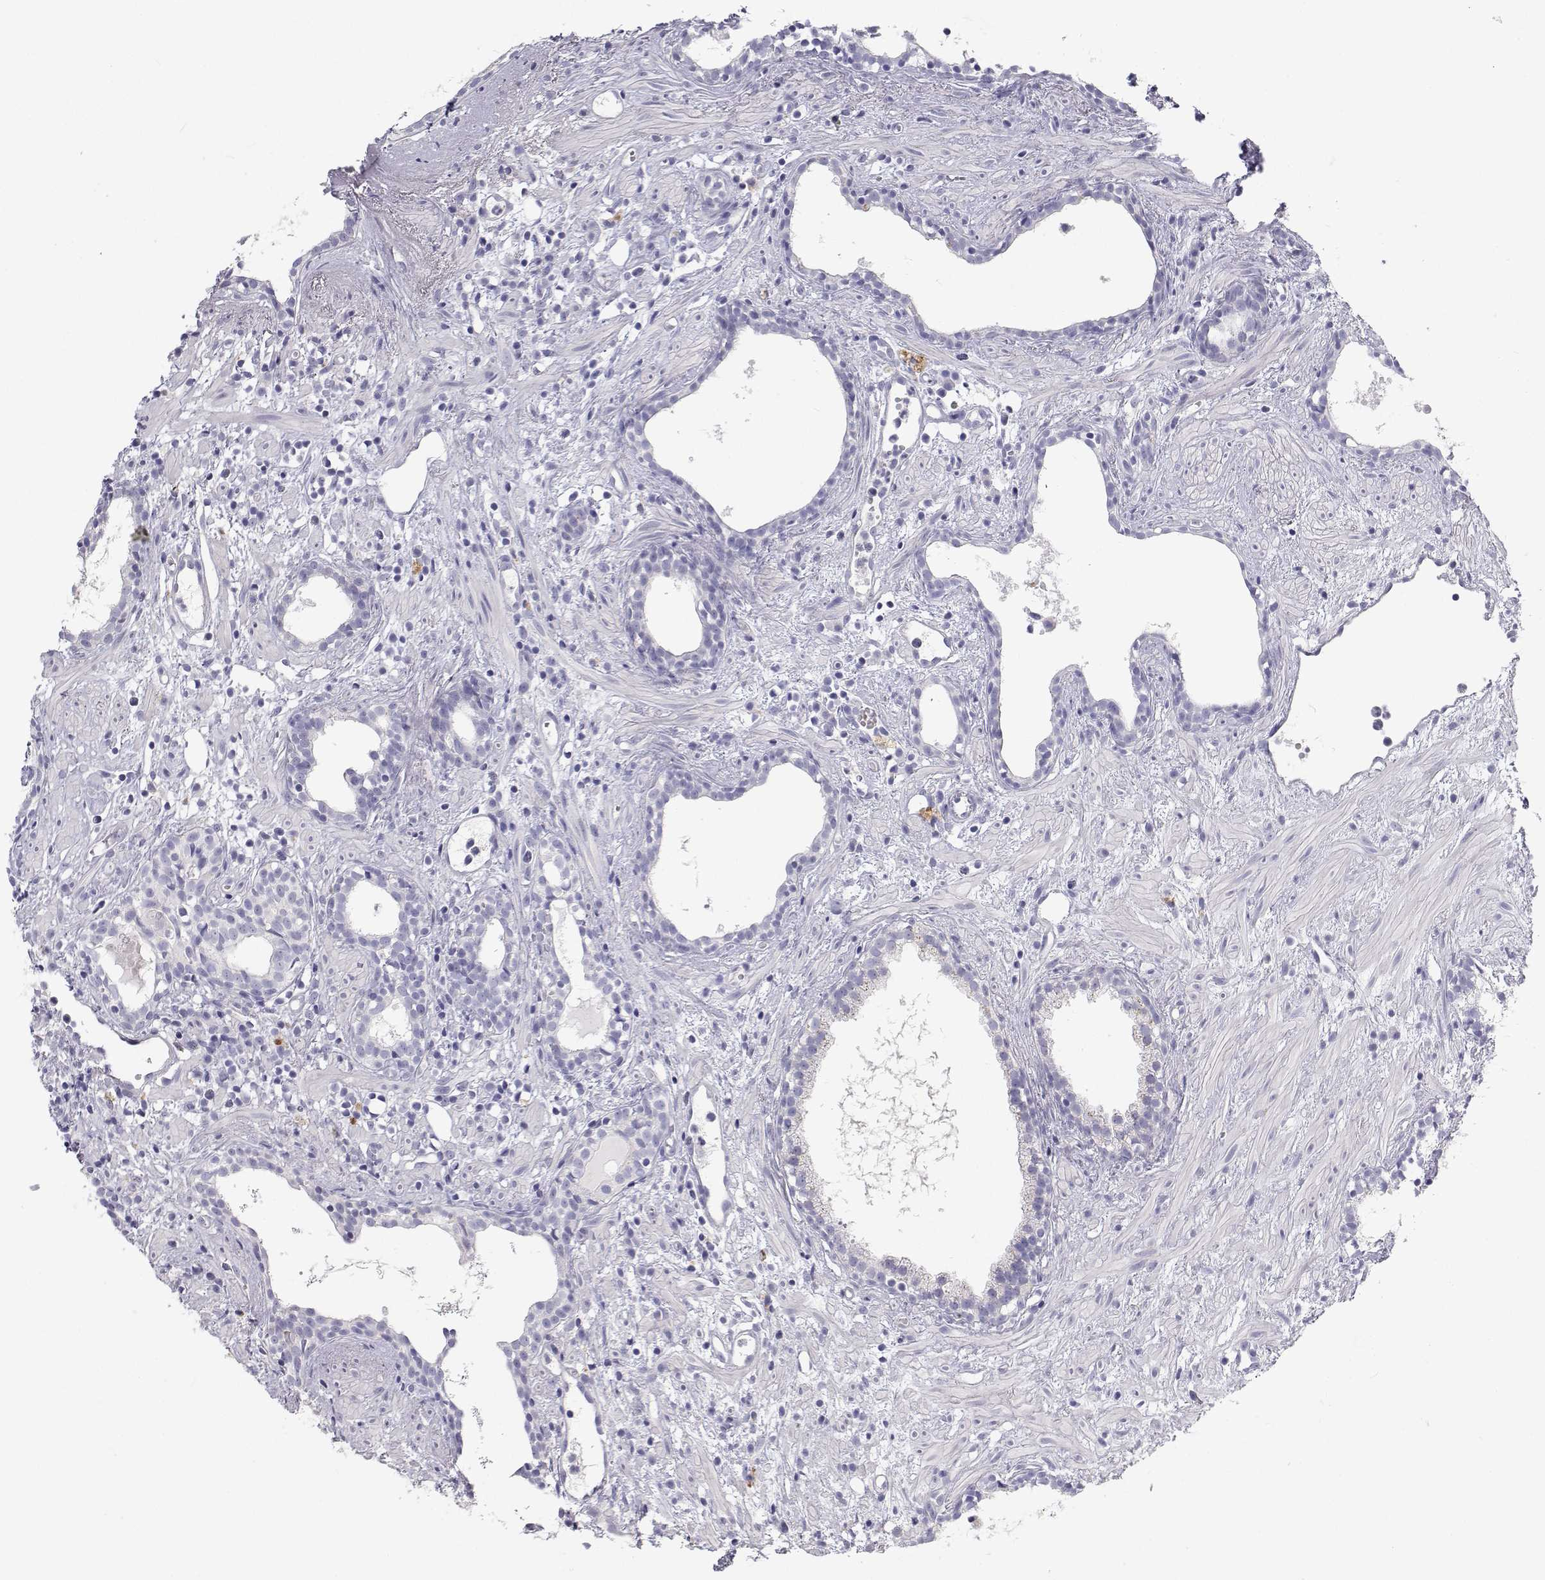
{"staining": {"intensity": "negative", "quantity": "none", "location": "none"}, "tissue": "prostate cancer", "cell_type": "Tumor cells", "image_type": "cancer", "snomed": [{"axis": "morphology", "description": "Adenocarcinoma, High grade"}, {"axis": "topography", "description": "Prostate"}], "caption": "The histopathology image reveals no staining of tumor cells in prostate cancer.", "gene": "NCR2", "patient": {"sex": "male", "age": 83}}